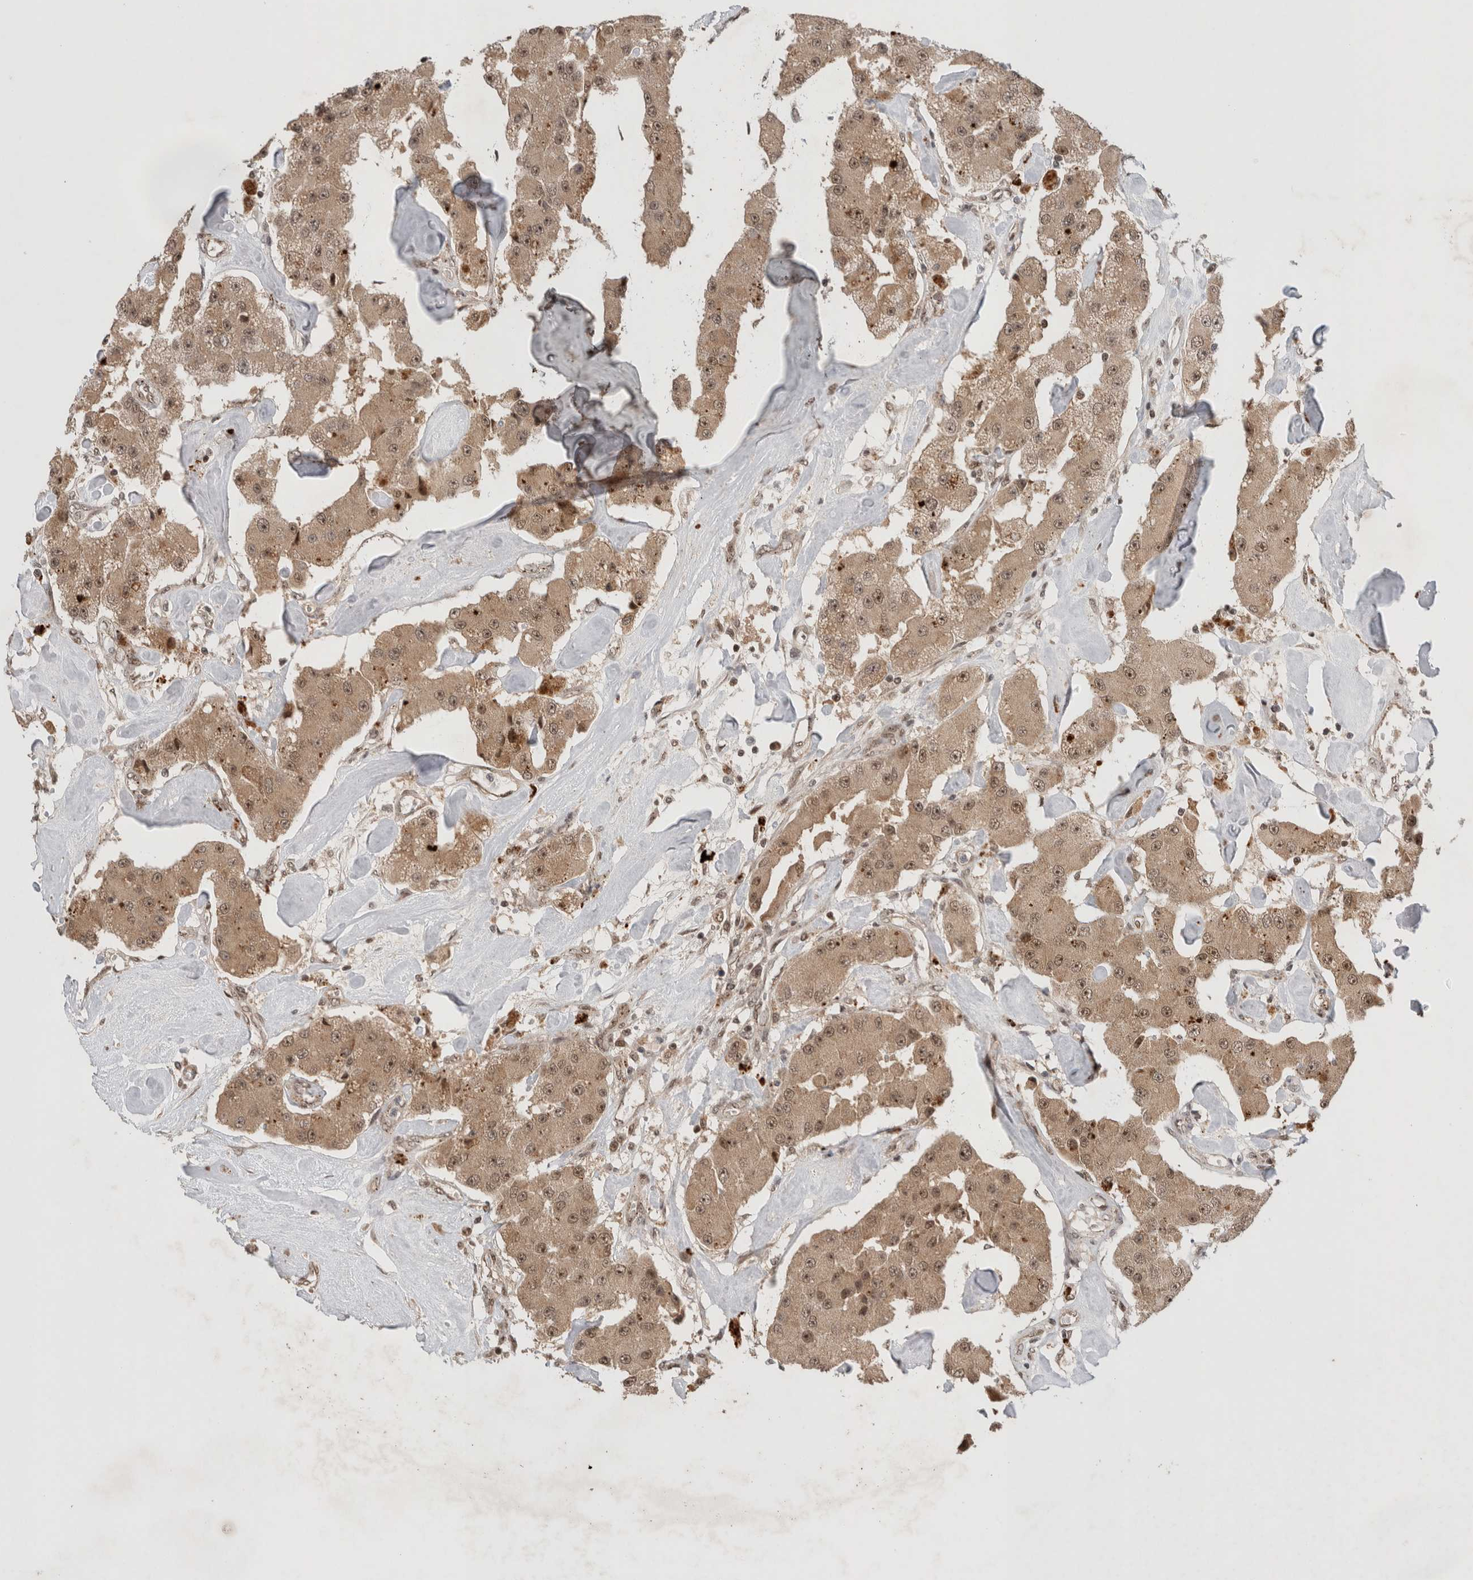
{"staining": {"intensity": "moderate", "quantity": ">75%", "location": "cytoplasmic/membranous,nuclear"}, "tissue": "carcinoid", "cell_type": "Tumor cells", "image_type": "cancer", "snomed": [{"axis": "morphology", "description": "Carcinoid, malignant, NOS"}, {"axis": "topography", "description": "Pancreas"}], "caption": "Malignant carcinoid stained for a protein (brown) reveals moderate cytoplasmic/membranous and nuclear positive positivity in approximately >75% of tumor cells.", "gene": "MPHOSPH6", "patient": {"sex": "male", "age": 41}}